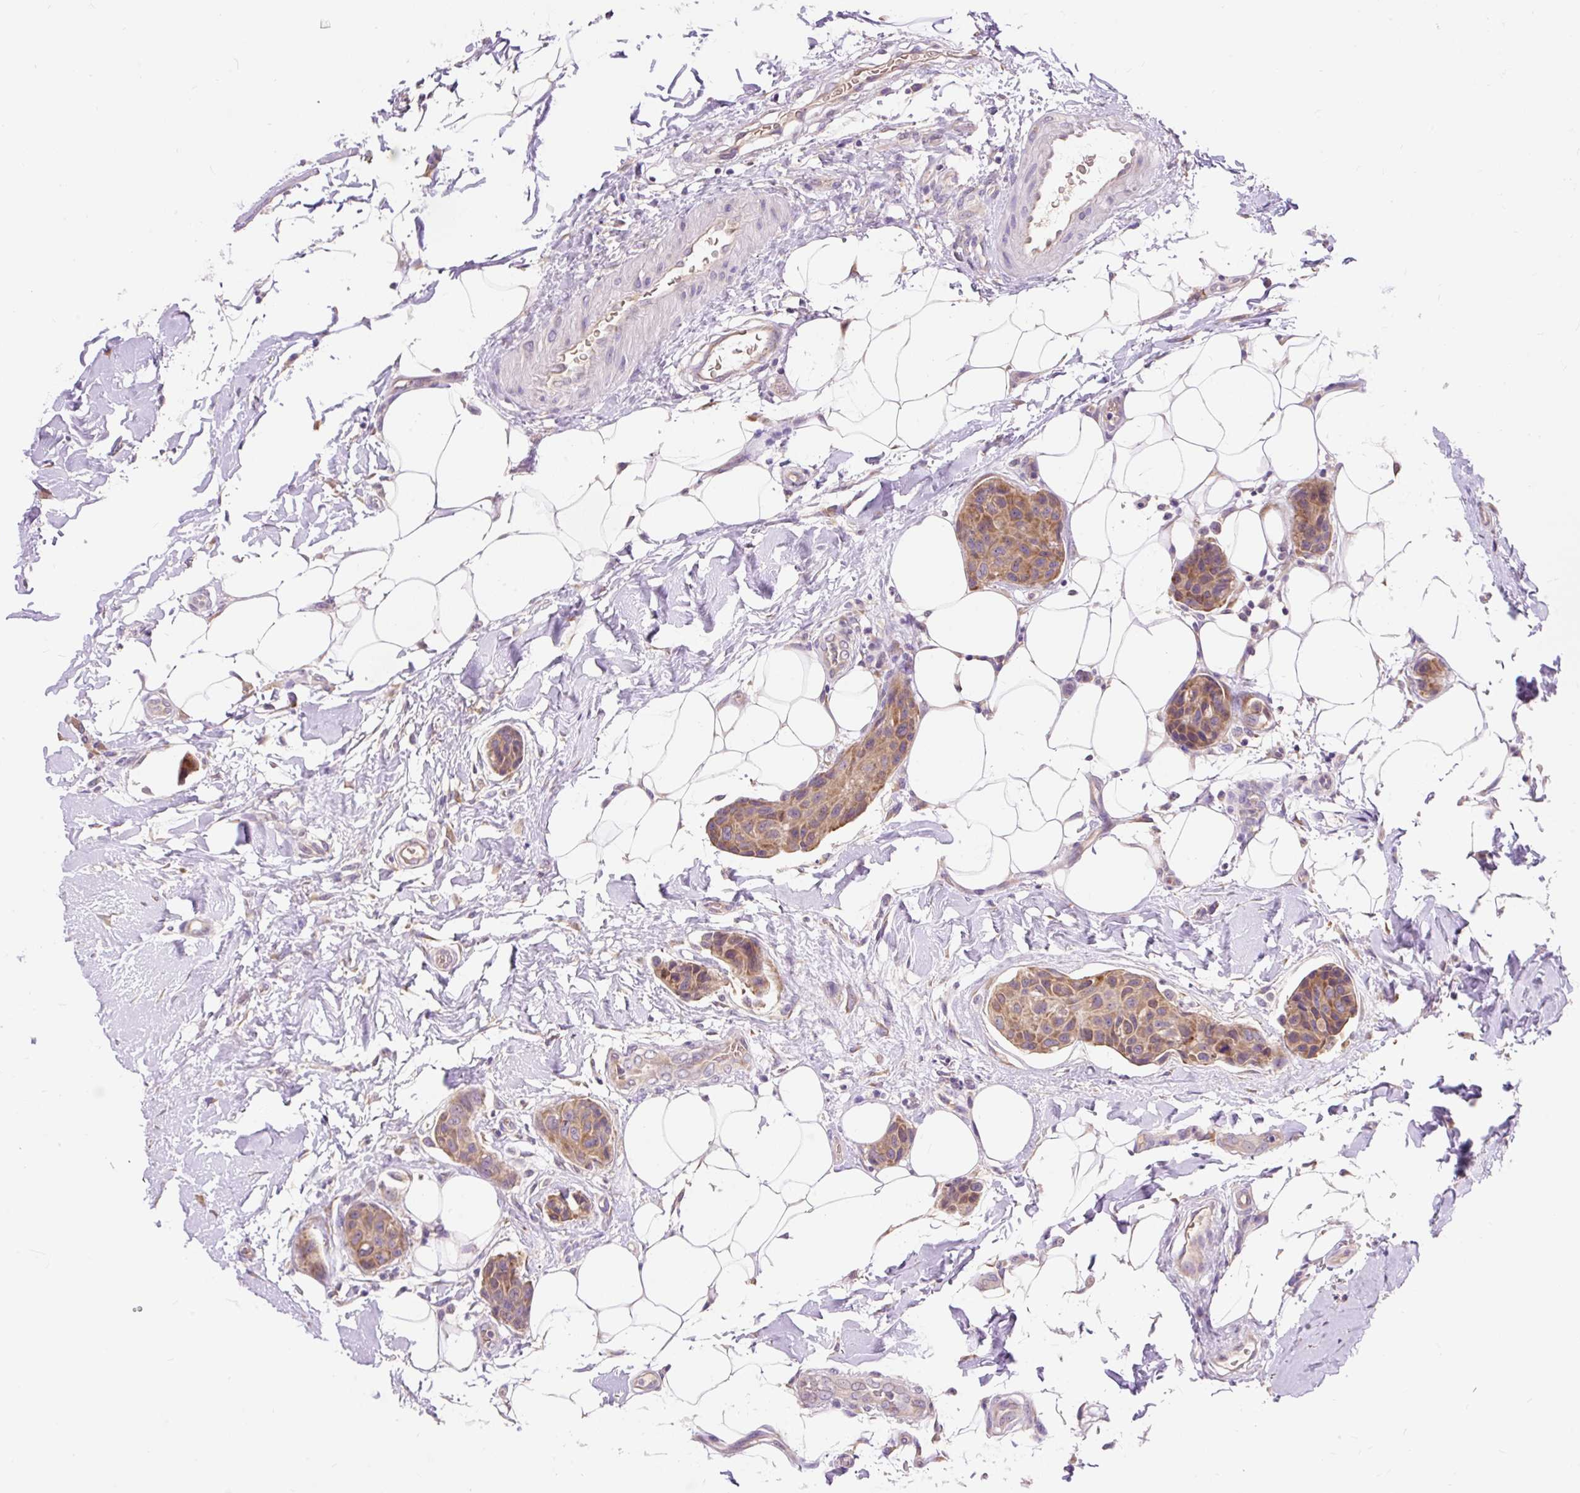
{"staining": {"intensity": "moderate", "quantity": ">75%", "location": "cytoplasmic/membranous"}, "tissue": "breast cancer", "cell_type": "Tumor cells", "image_type": "cancer", "snomed": [{"axis": "morphology", "description": "Duct carcinoma"}, {"axis": "topography", "description": "Breast"}, {"axis": "topography", "description": "Lymph node"}], "caption": "Moderate cytoplasmic/membranous positivity for a protein is present in approximately >75% of tumor cells of breast invasive ductal carcinoma using immunohistochemistry.", "gene": "SEC63", "patient": {"sex": "female", "age": 80}}